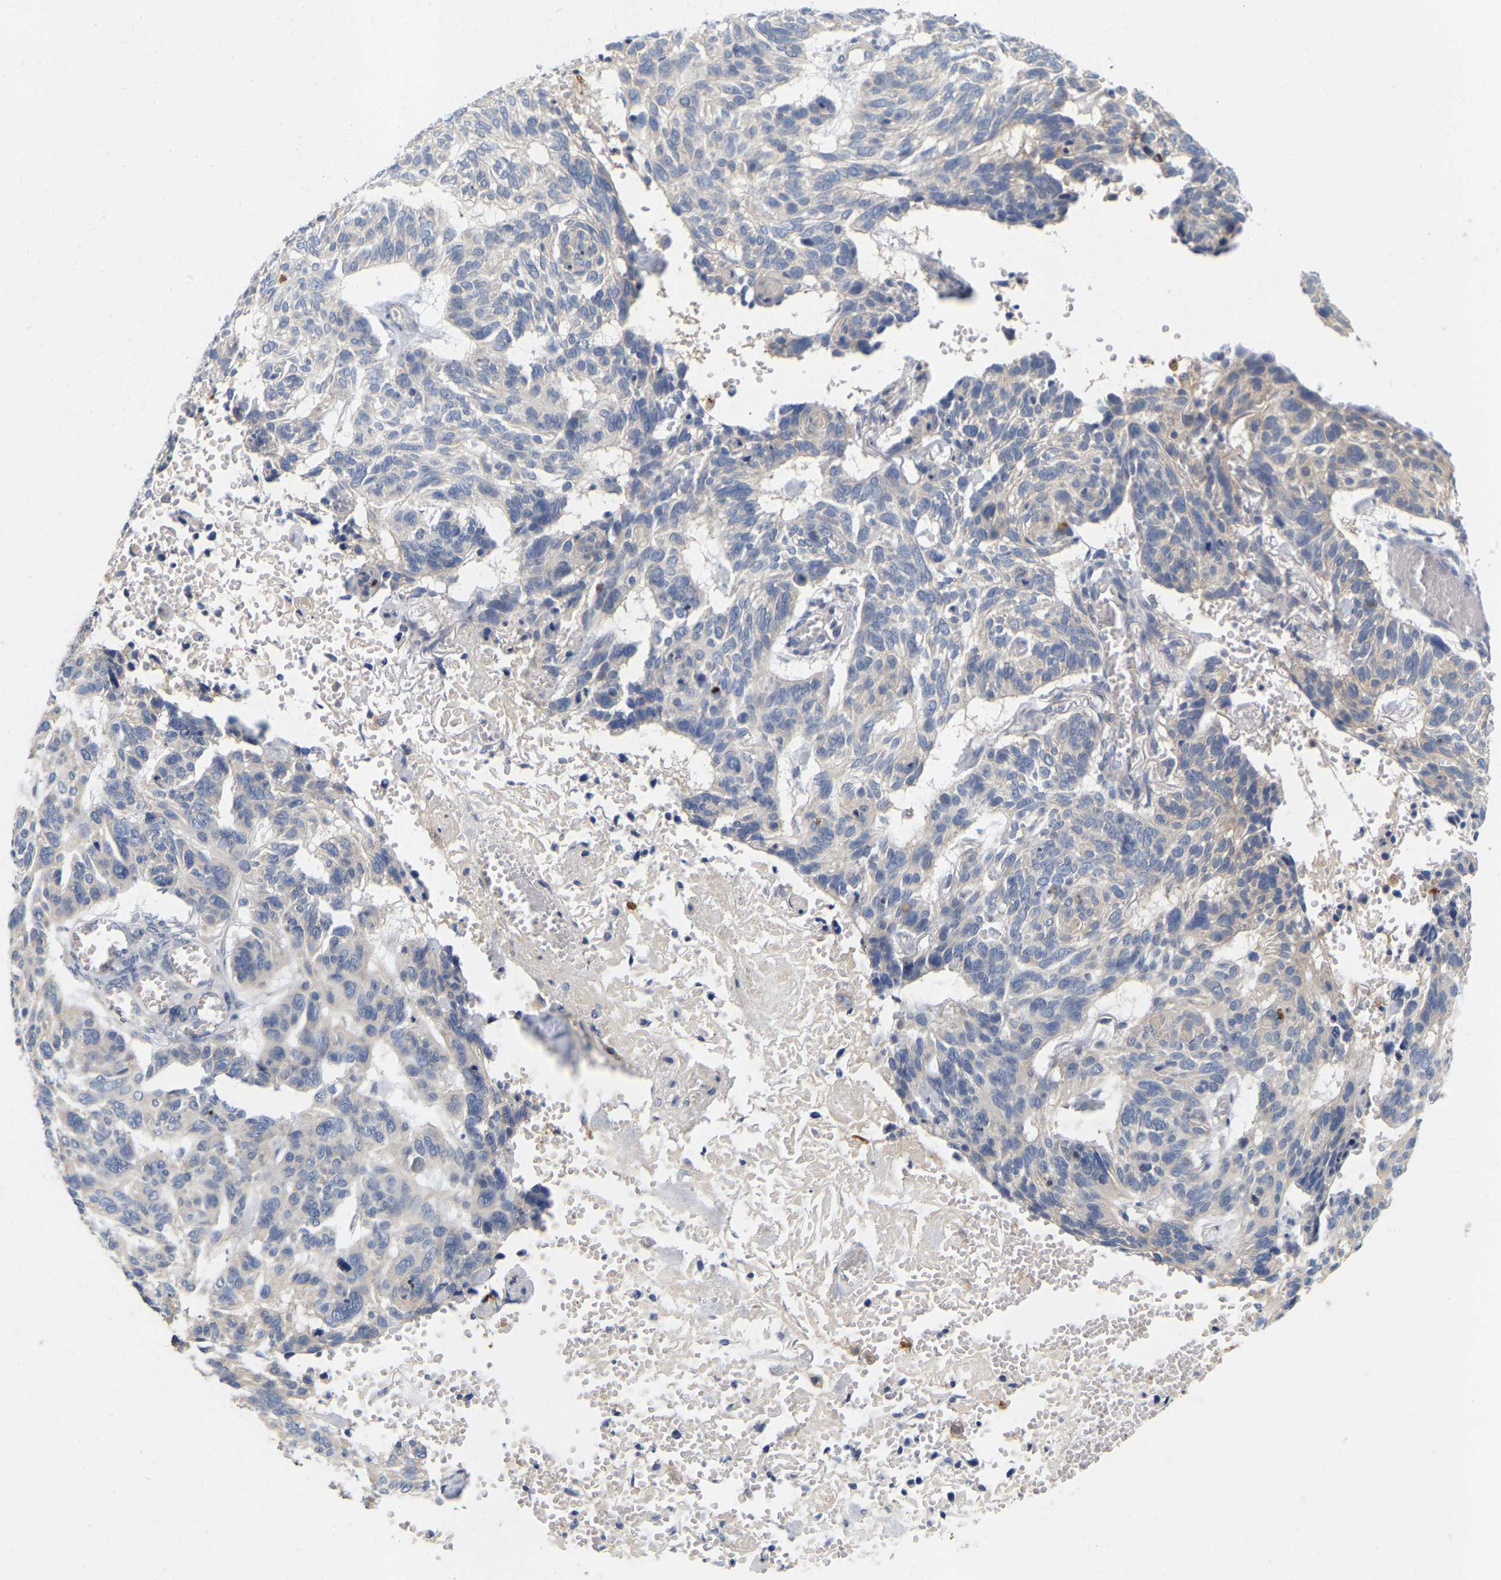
{"staining": {"intensity": "negative", "quantity": "none", "location": "none"}, "tissue": "skin cancer", "cell_type": "Tumor cells", "image_type": "cancer", "snomed": [{"axis": "morphology", "description": "Basal cell carcinoma"}, {"axis": "topography", "description": "Skin"}], "caption": "Tumor cells show no significant protein expression in skin cancer (basal cell carcinoma). Brightfield microscopy of immunohistochemistry stained with DAB (3,3'-diaminobenzidine) (brown) and hematoxylin (blue), captured at high magnification.", "gene": "WIPI2", "patient": {"sex": "male", "age": 85}}